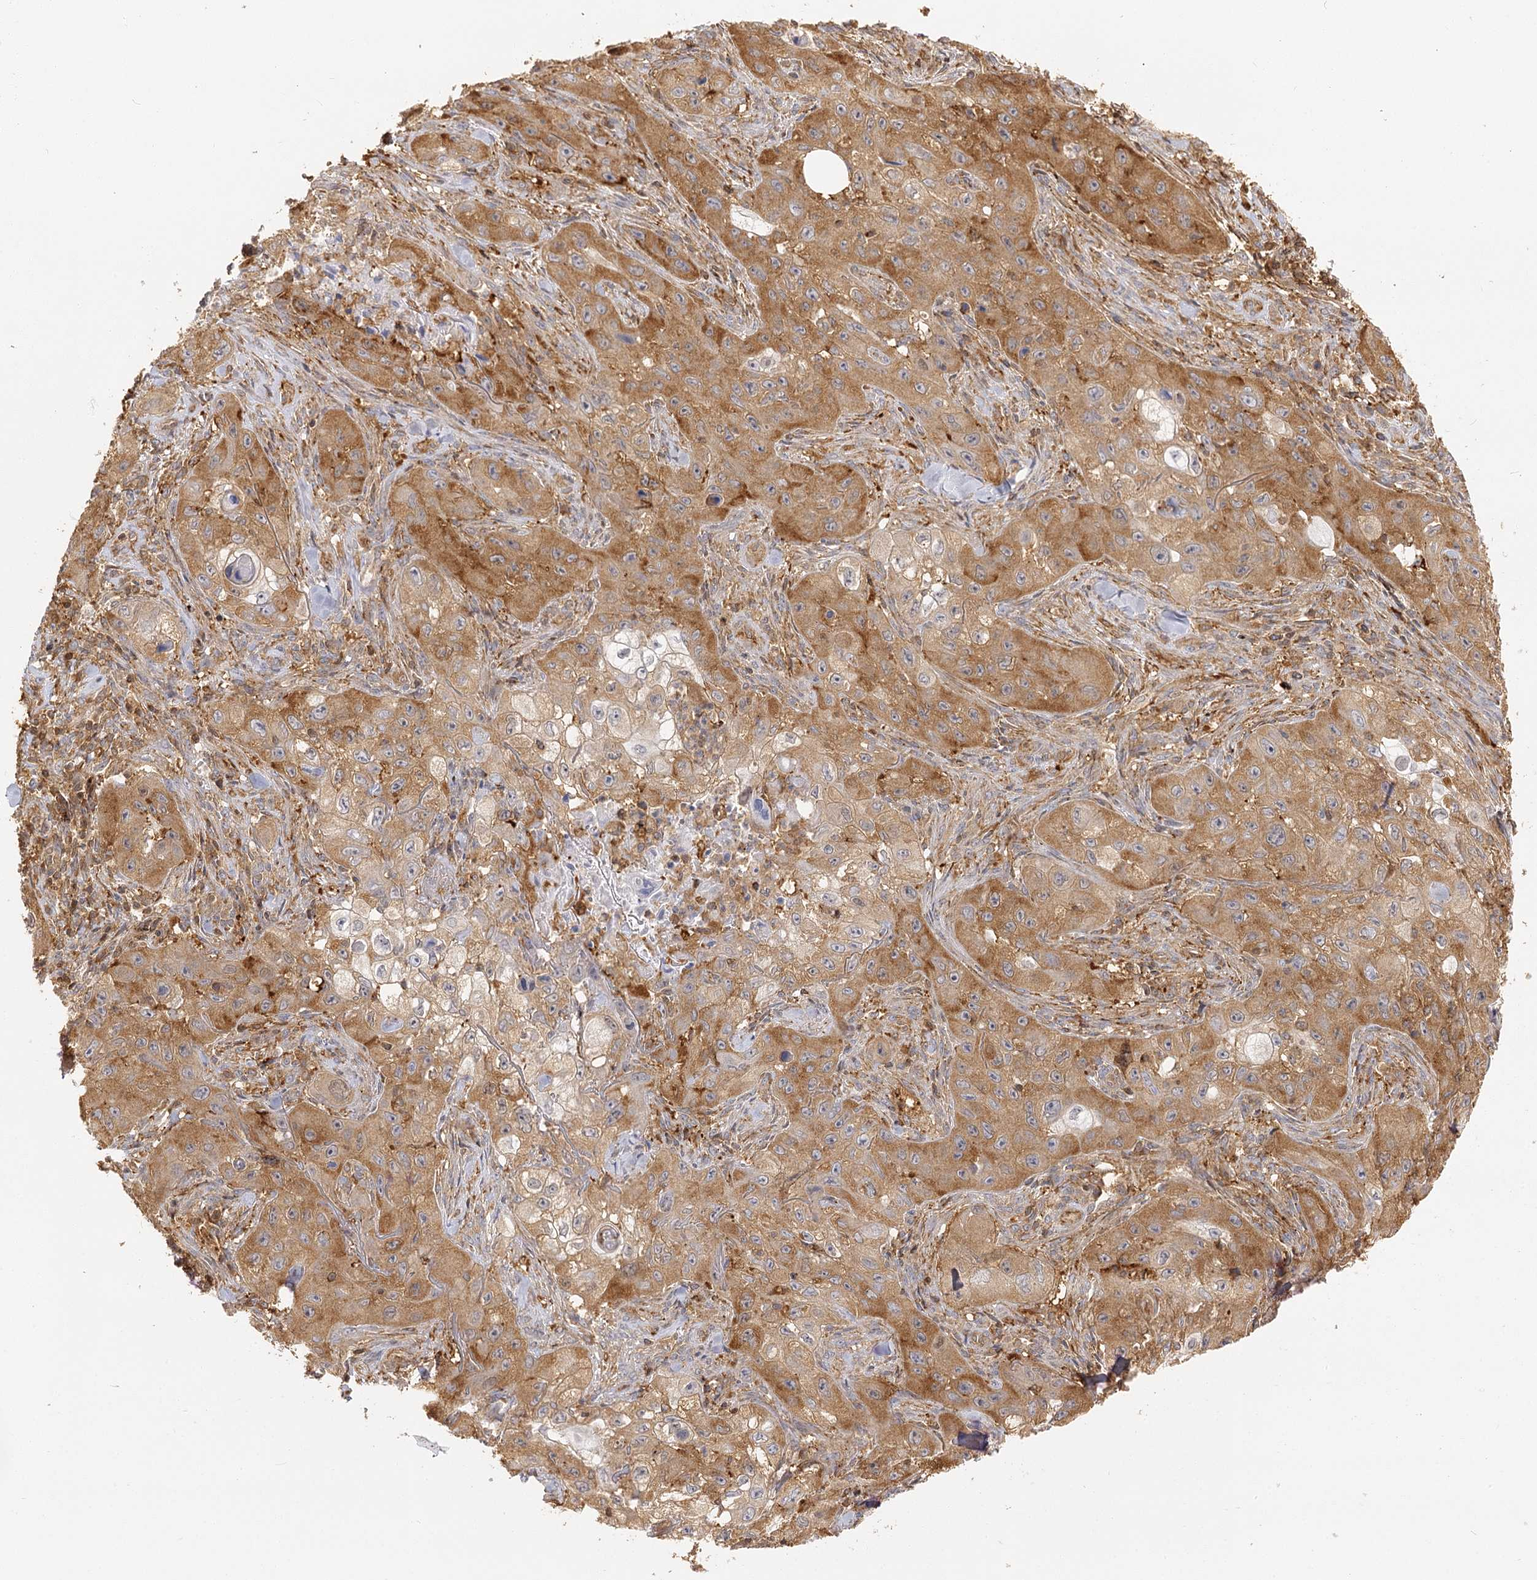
{"staining": {"intensity": "moderate", "quantity": ">75%", "location": "cytoplasmic/membranous"}, "tissue": "skin cancer", "cell_type": "Tumor cells", "image_type": "cancer", "snomed": [{"axis": "morphology", "description": "Squamous cell carcinoma, NOS"}, {"axis": "topography", "description": "Skin"}, {"axis": "topography", "description": "Subcutis"}], "caption": "Squamous cell carcinoma (skin) stained for a protein (brown) shows moderate cytoplasmic/membranous positive expression in approximately >75% of tumor cells.", "gene": "SEC24B", "patient": {"sex": "male", "age": 73}}